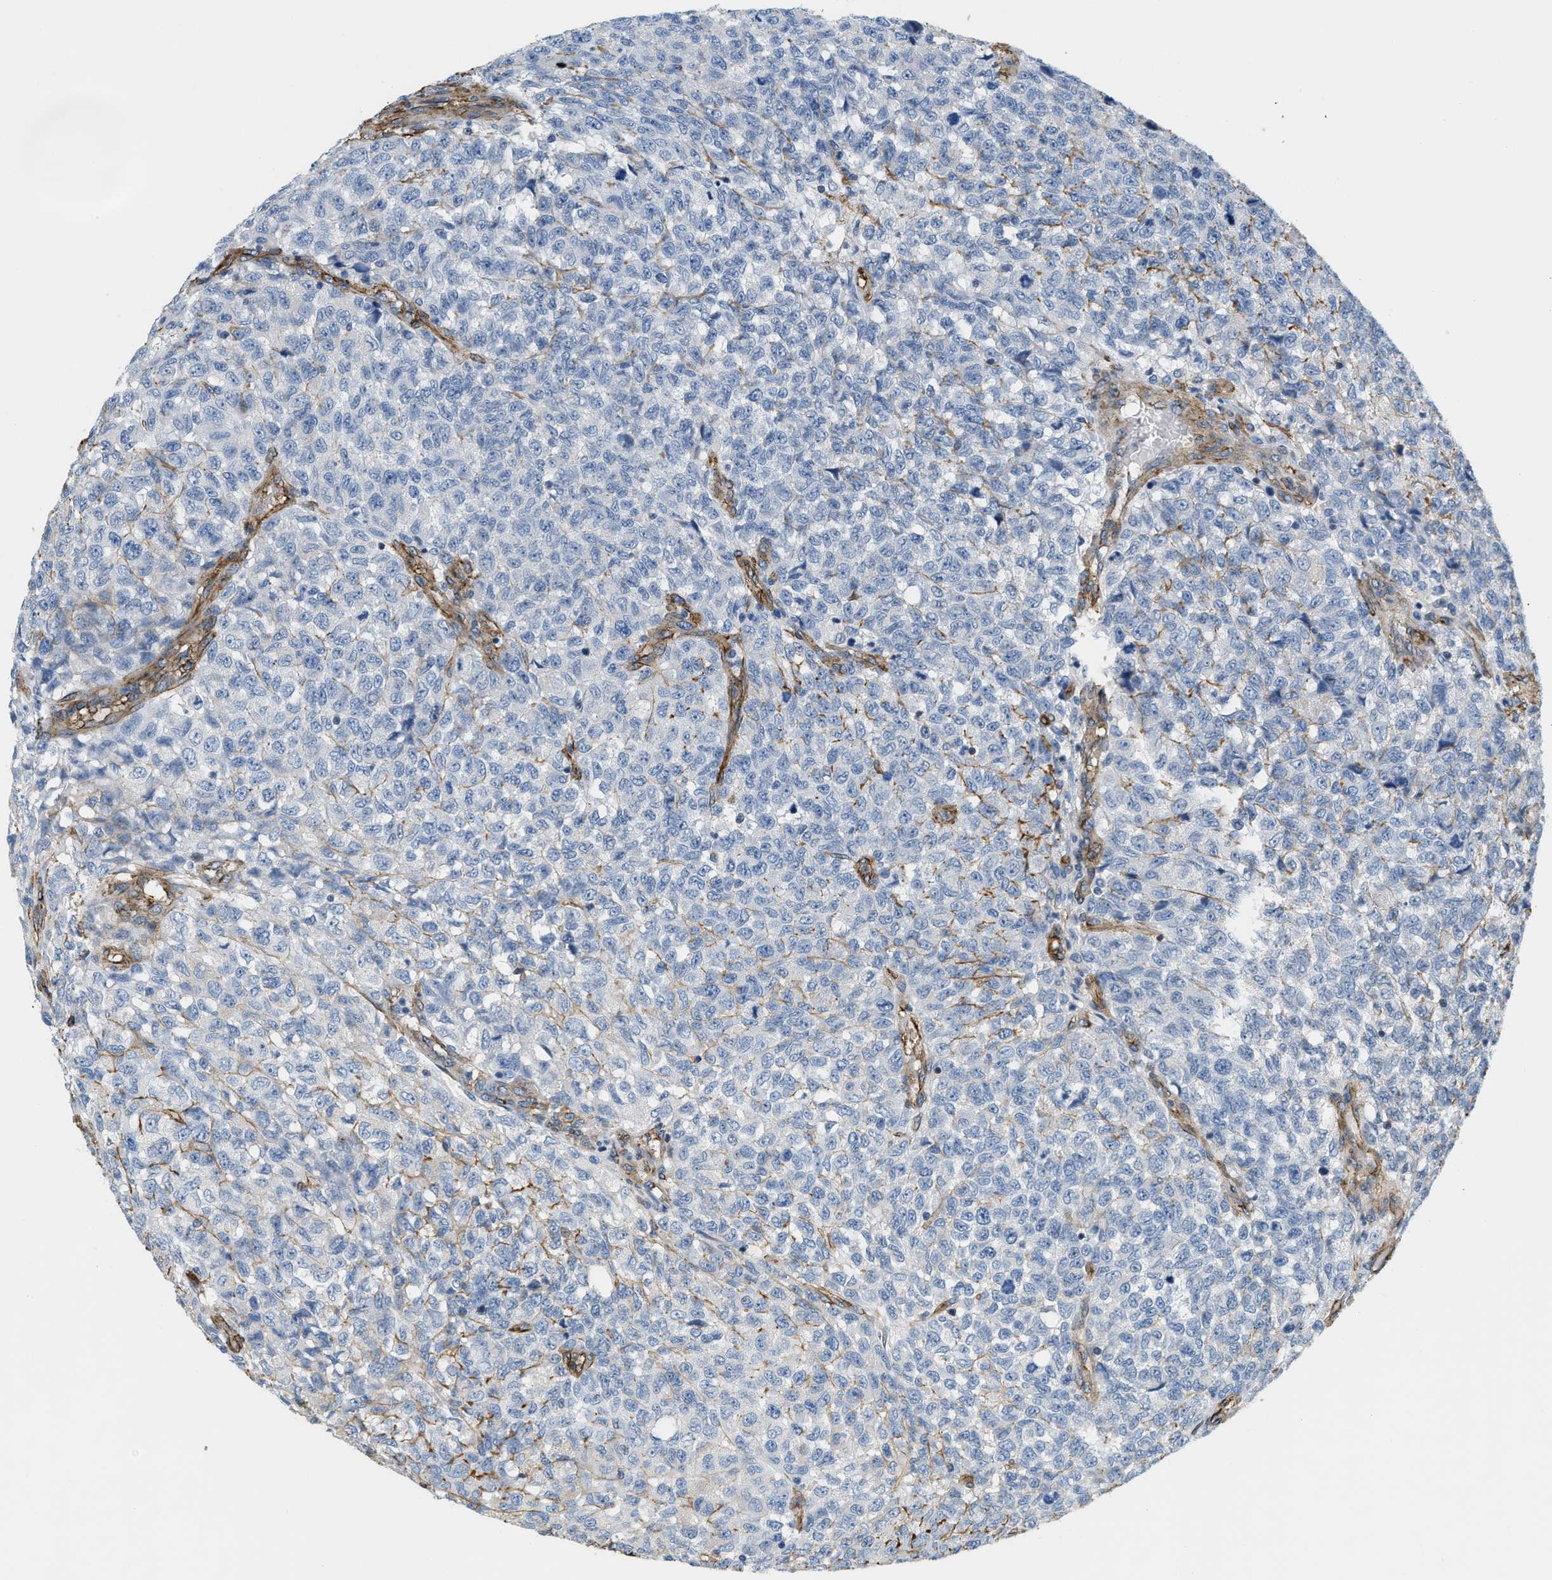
{"staining": {"intensity": "negative", "quantity": "none", "location": "none"}, "tissue": "testis cancer", "cell_type": "Tumor cells", "image_type": "cancer", "snomed": [{"axis": "morphology", "description": "Seminoma, NOS"}, {"axis": "topography", "description": "Testis"}], "caption": "There is no significant positivity in tumor cells of testis cancer (seminoma). (DAB (3,3'-diaminobenzidine) IHC visualized using brightfield microscopy, high magnification).", "gene": "TMEM43", "patient": {"sex": "male", "age": 59}}